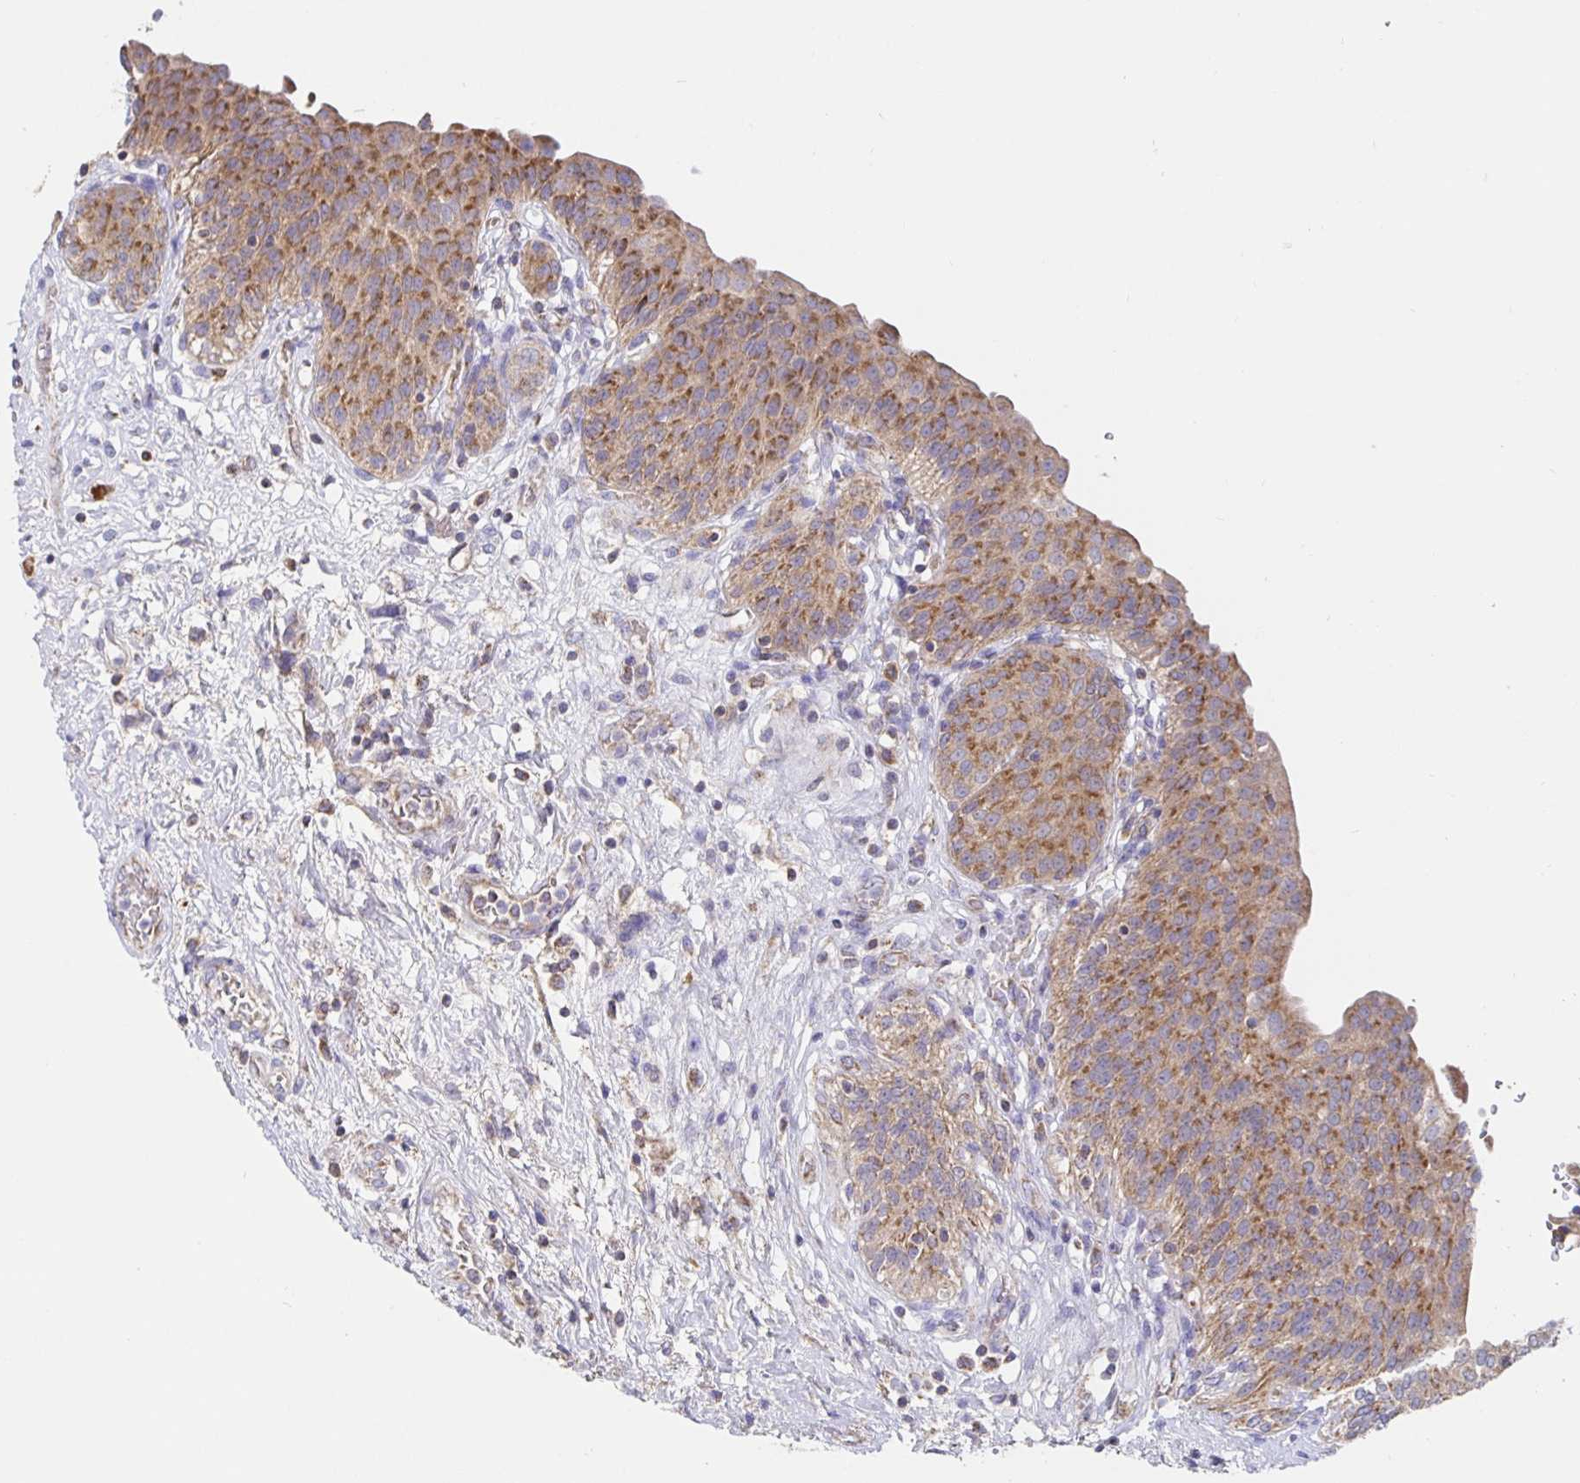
{"staining": {"intensity": "strong", "quantity": ">75%", "location": "cytoplasmic/membranous"}, "tissue": "urinary bladder", "cell_type": "Urothelial cells", "image_type": "normal", "snomed": [{"axis": "morphology", "description": "Normal tissue, NOS"}, {"axis": "topography", "description": "Urinary bladder"}], "caption": "High-power microscopy captured an IHC photomicrograph of benign urinary bladder, revealing strong cytoplasmic/membranous staining in approximately >75% of urothelial cells. The staining was performed using DAB (3,3'-diaminobenzidine) to visualize the protein expression in brown, while the nuclei were stained in blue with hematoxylin (Magnification: 20x).", "gene": "PRDX3", "patient": {"sex": "male", "age": 68}}